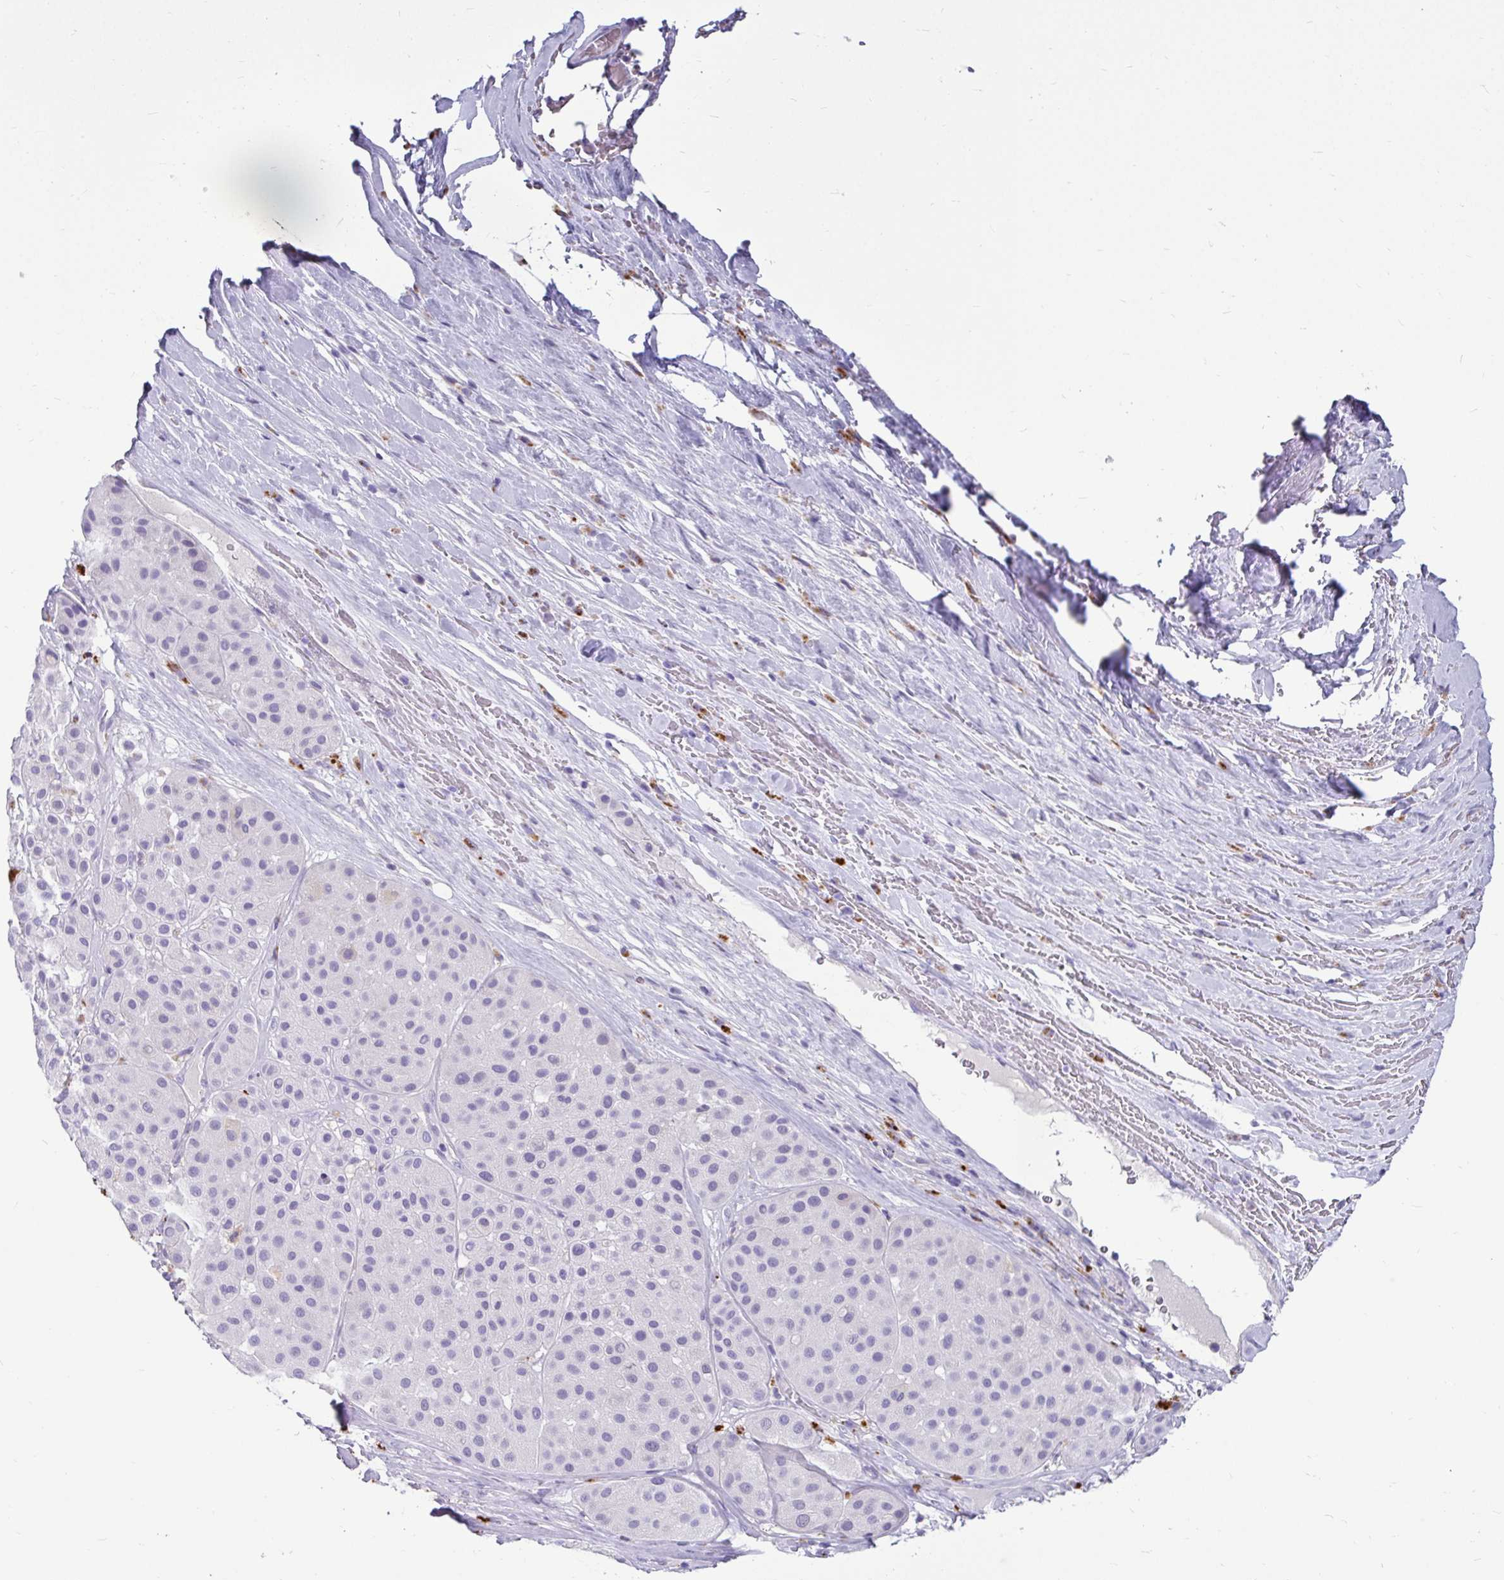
{"staining": {"intensity": "negative", "quantity": "none", "location": "none"}, "tissue": "melanoma", "cell_type": "Tumor cells", "image_type": "cancer", "snomed": [{"axis": "morphology", "description": "Malignant melanoma, Metastatic site"}, {"axis": "topography", "description": "Smooth muscle"}], "caption": "Melanoma was stained to show a protein in brown. There is no significant positivity in tumor cells.", "gene": "CTSZ", "patient": {"sex": "male", "age": 41}}